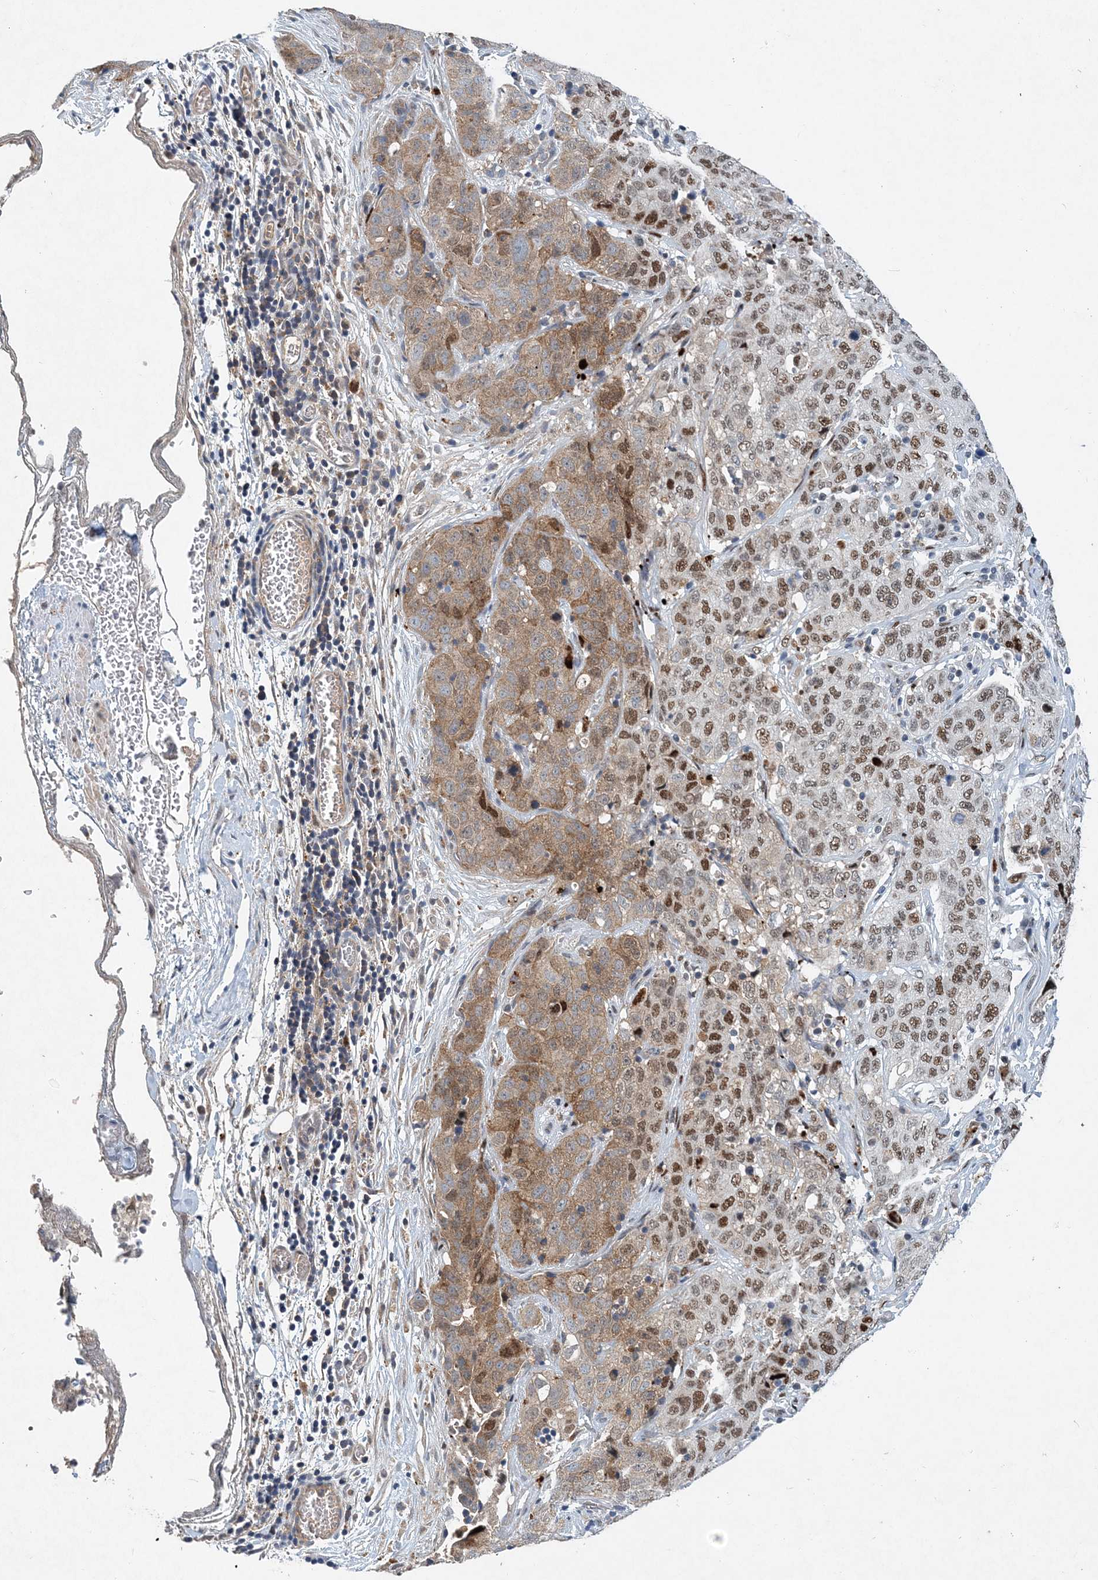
{"staining": {"intensity": "moderate", "quantity": ">75%", "location": "cytoplasmic/membranous,nuclear"}, "tissue": "stomach cancer", "cell_type": "Tumor cells", "image_type": "cancer", "snomed": [{"axis": "morphology", "description": "Normal tissue, NOS"}, {"axis": "morphology", "description": "Adenocarcinoma, NOS"}, {"axis": "topography", "description": "Lymph node"}, {"axis": "topography", "description": "Stomach"}], "caption": "DAB (3,3'-diaminobenzidine) immunohistochemical staining of stomach cancer displays moderate cytoplasmic/membranous and nuclear protein expression in about >75% of tumor cells. Immunohistochemistry stains the protein in brown and the nuclei are stained blue.", "gene": "KPNA4", "patient": {"sex": "male", "age": 48}}